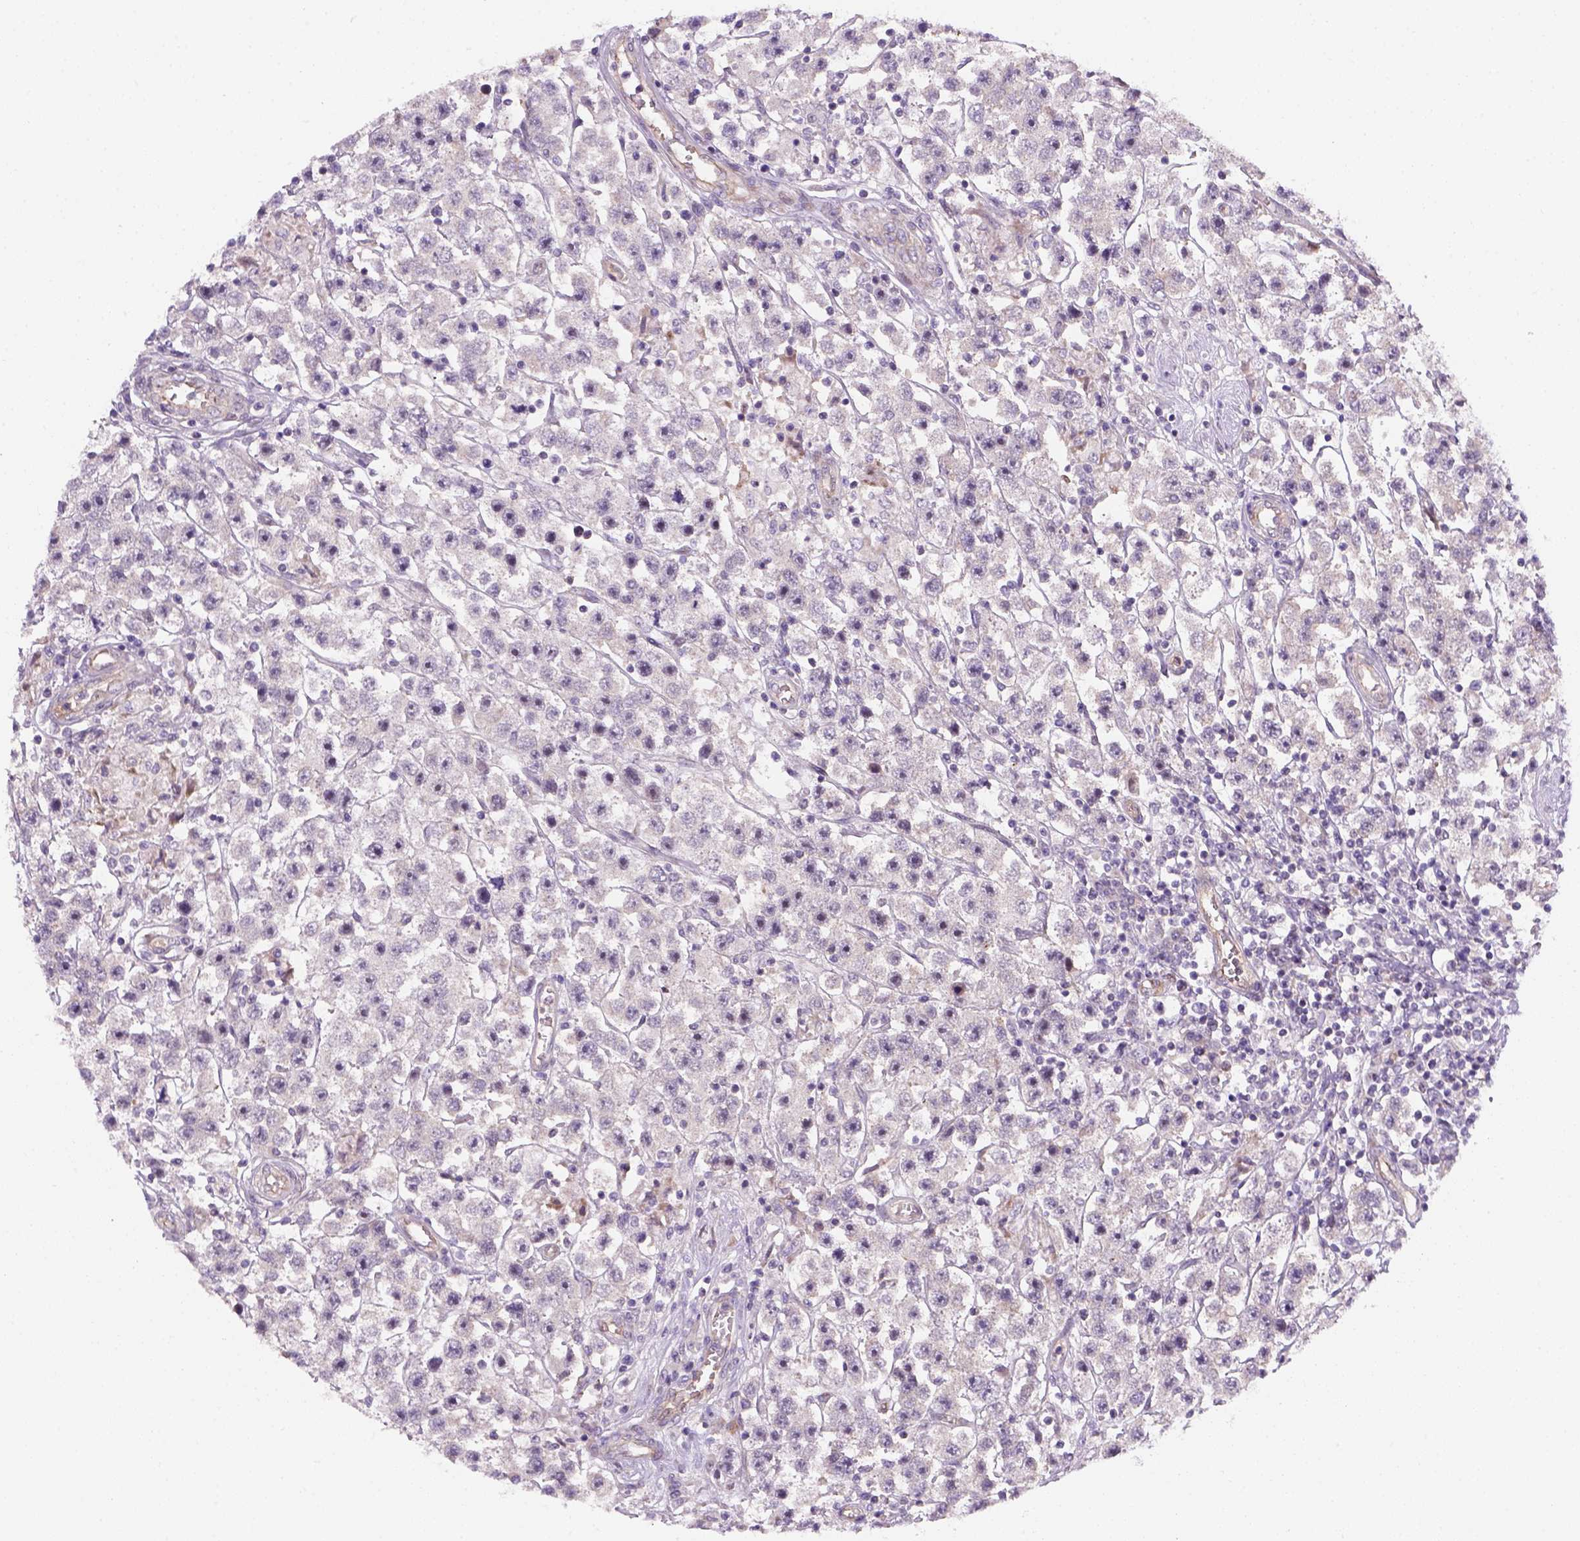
{"staining": {"intensity": "negative", "quantity": "none", "location": "none"}, "tissue": "testis cancer", "cell_type": "Tumor cells", "image_type": "cancer", "snomed": [{"axis": "morphology", "description": "Seminoma, NOS"}, {"axis": "topography", "description": "Testis"}], "caption": "This is a micrograph of immunohistochemistry staining of testis cancer (seminoma), which shows no expression in tumor cells. Brightfield microscopy of IHC stained with DAB (brown) and hematoxylin (blue), captured at high magnification.", "gene": "VSTM5", "patient": {"sex": "male", "age": 45}}